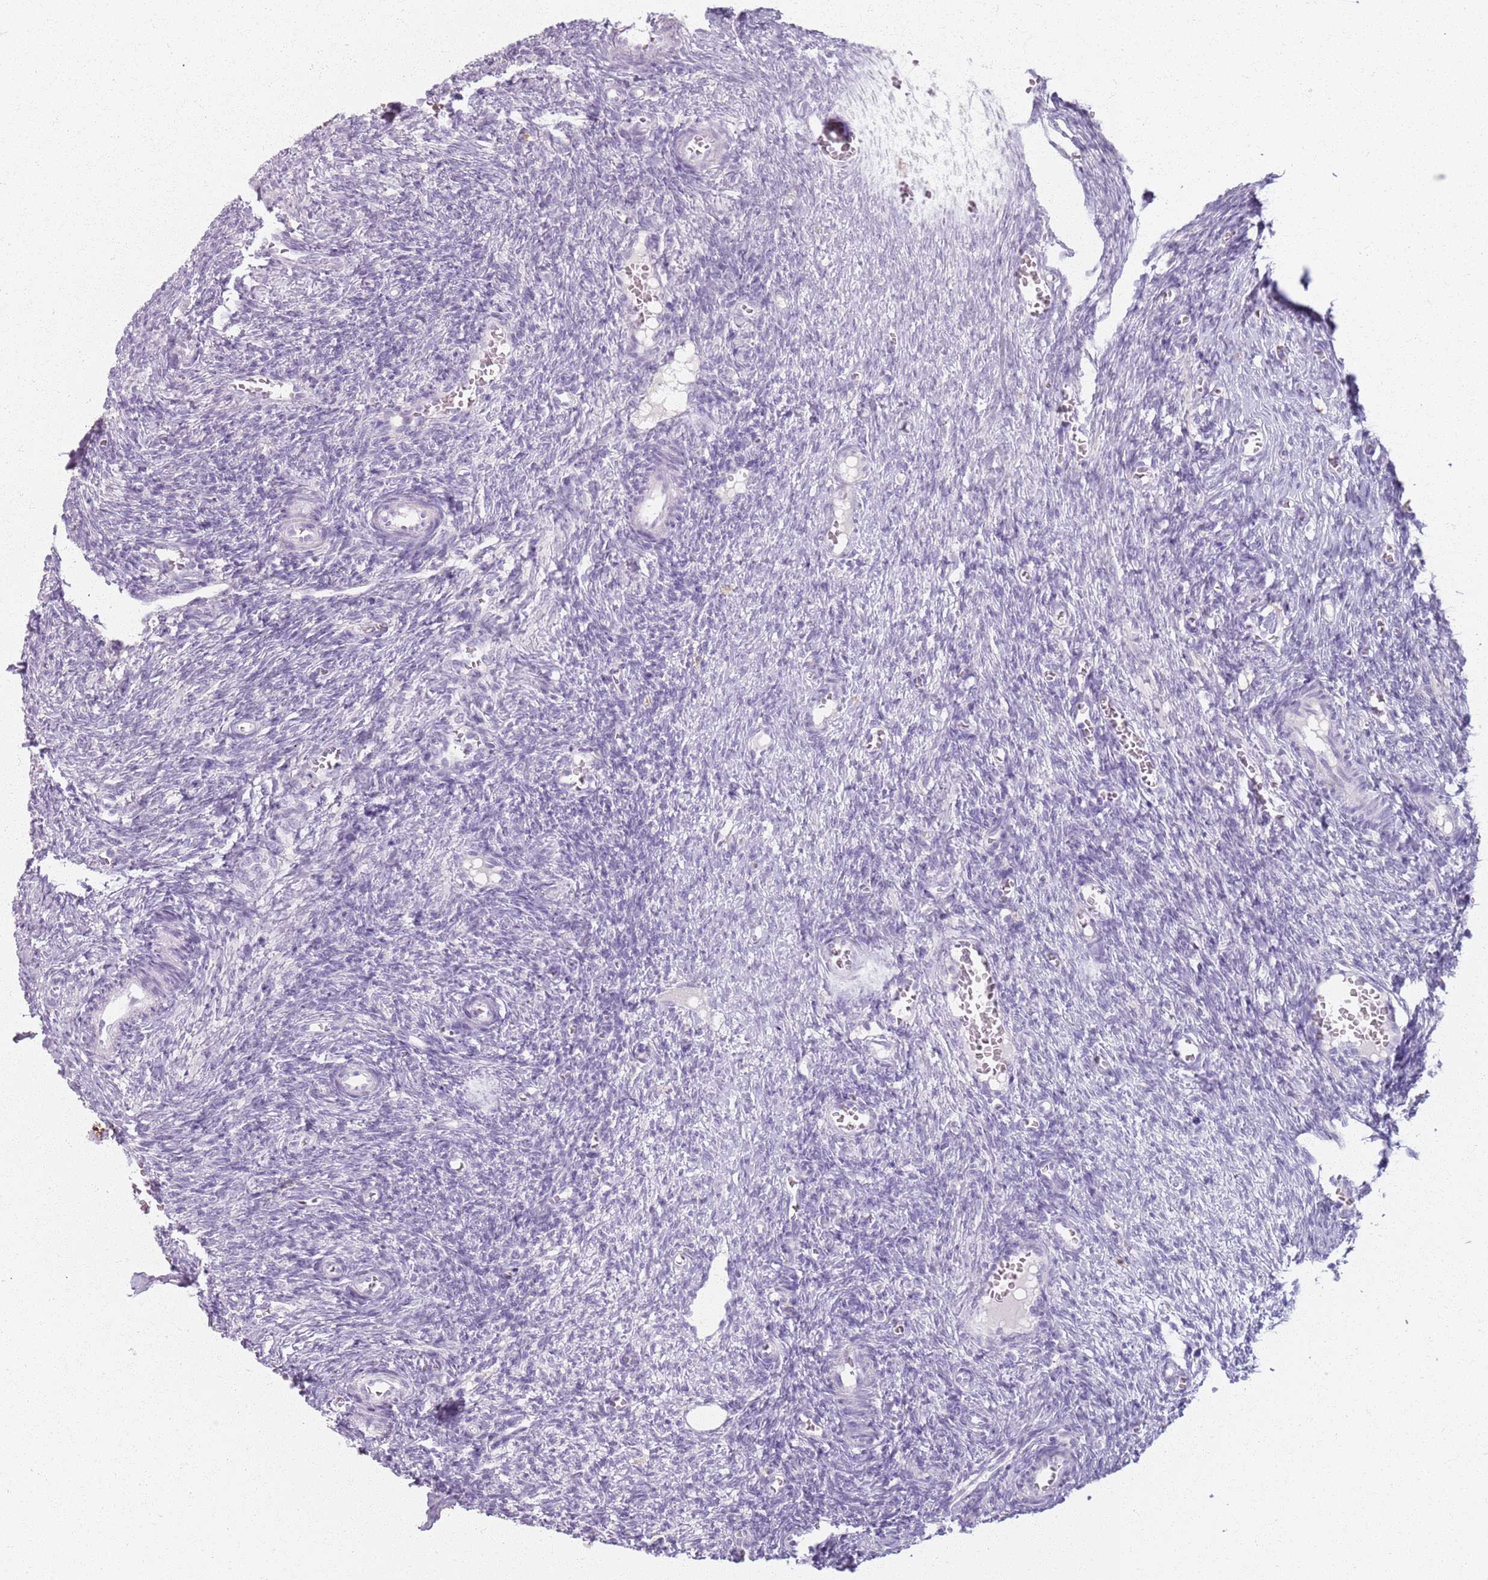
{"staining": {"intensity": "negative", "quantity": "none", "location": "none"}, "tissue": "ovary", "cell_type": "Ovarian stroma cells", "image_type": "normal", "snomed": [{"axis": "morphology", "description": "Normal tissue, NOS"}, {"axis": "topography", "description": "Ovary"}], "caption": "High magnification brightfield microscopy of normal ovary stained with DAB (3,3'-diaminobenzidine) (brown) and counterstained with hematoxylin (blue): ovarian stroma cells show no significant positivity.", "gene": "GDPGP1", "patient": {"sex": "female", "age": 27}}